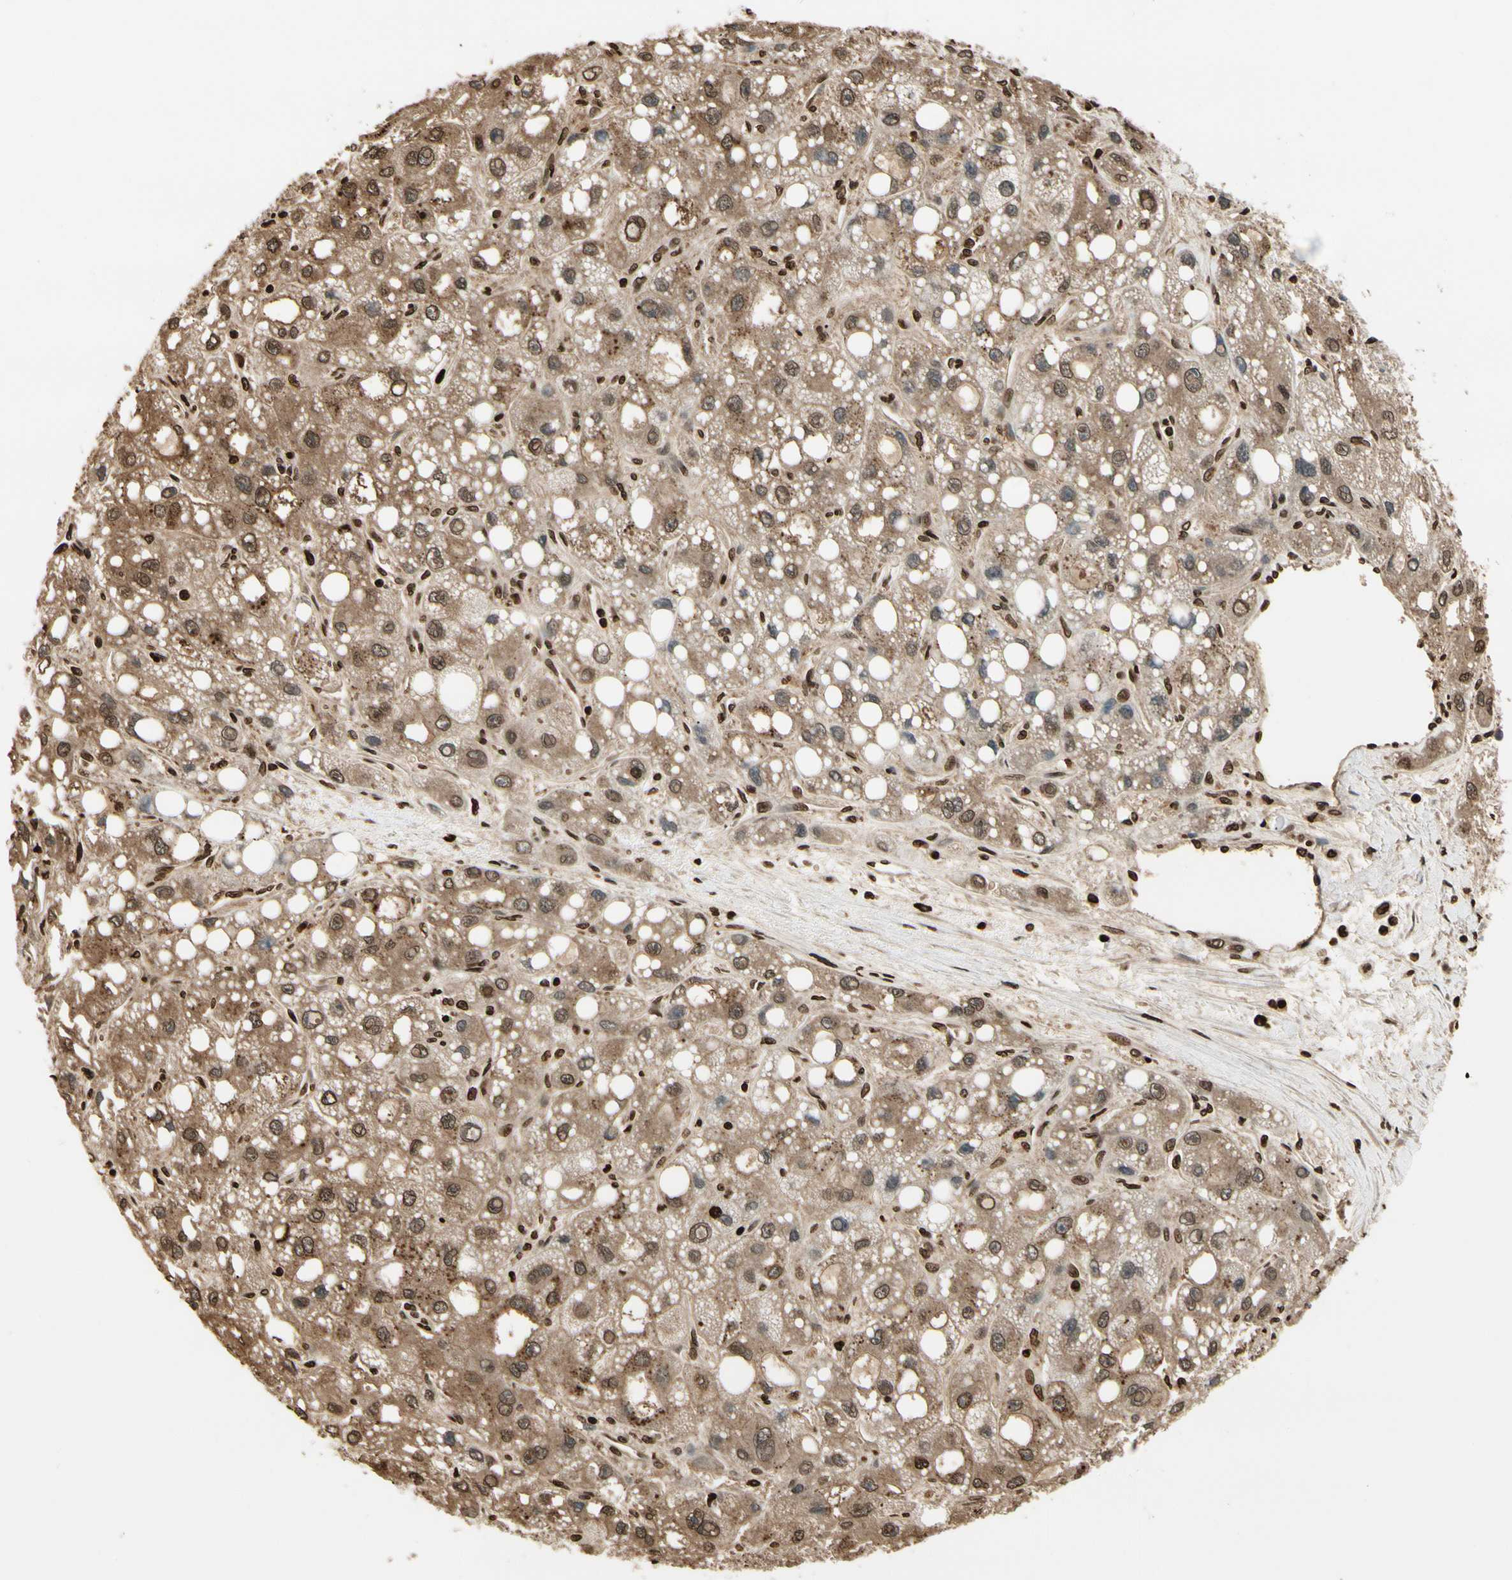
{"staining": {"intensity": "moderate", "quantity": ">75%", "location": "cytoplasmic/membranous,nuclear"}, "tissue": "liver cancer", "cell_type": "Tumor cells", "image_type": "cancer", "snomed": [{"axis": "morphology", "description": "Carcinoma, Hepatocellular, NOS"}, {"axis": "topography", "description": "Liver"}], "caption": "Liver cancer stained with a brown dye demonstrates moderate cytoplasmic/membranous and nuclear positive expression in approximately >75% of tumor cells.", "gene": "EVC", "patient": {"sex": "male", "age": 55}}